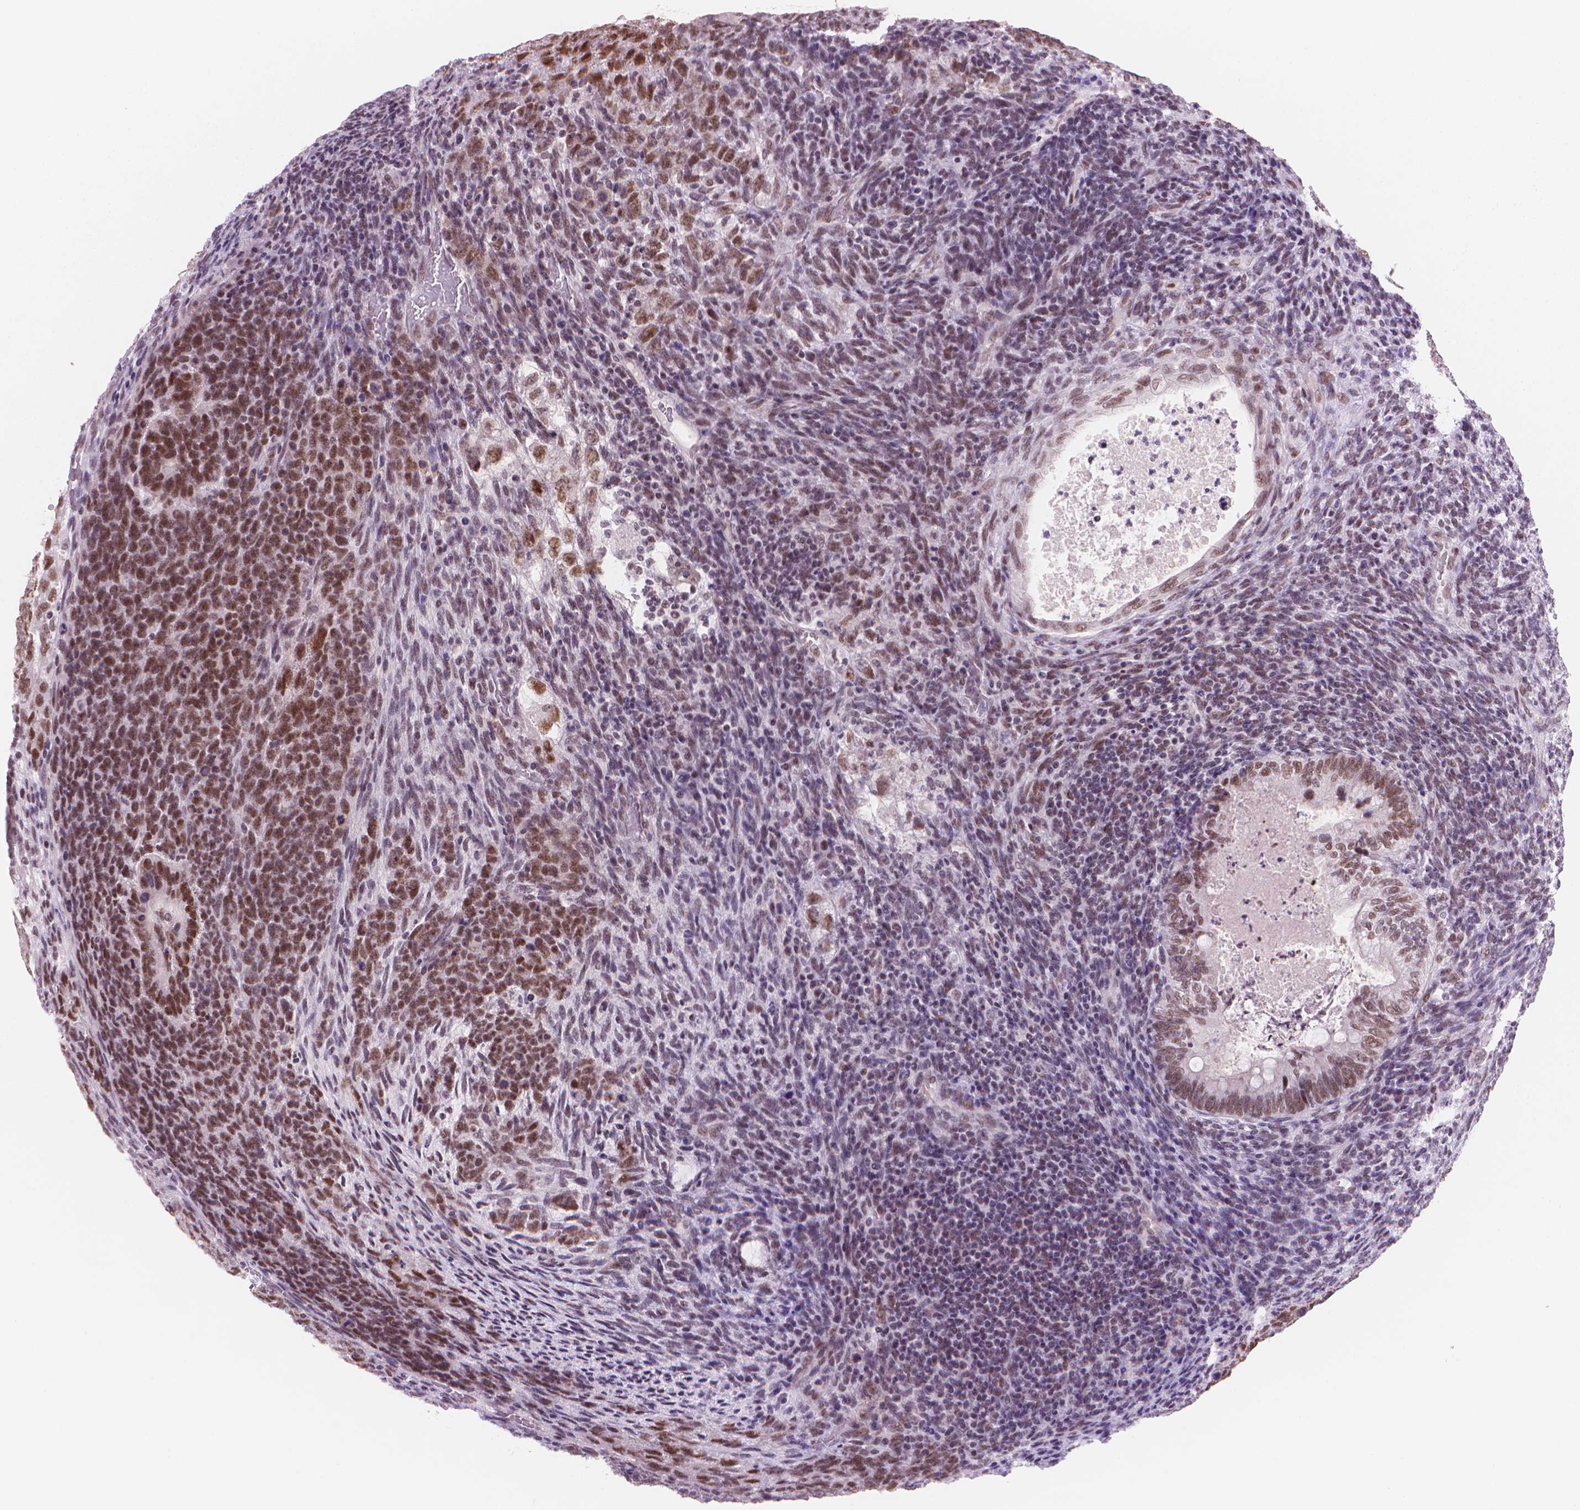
{"staining": {"intensity": "moderate", "quantity": ">75%", "location": "nuclear"}, "tissue": "testis cancer", "cell_type": "Tumor cells", "image_type": "cancer", "snomed": [{"axis": "morphology", "description": "Normal tissue, NOS"}, {"axis": "morphology", "description": "Carcinoma, Embryonal, NOS"}, {"axis": "topography", "description": "Testis"}, {"axis": "topography", "description": "Epididymis"}], "caption": "A high-resolution image shows immunohistochemistry staining of testis embryonal carcinoma, which displays moderate nuclear staining in about >75% of tumor cells.", "gene": "POLR3D", "patient": {"sex": "male", "age": 23}}